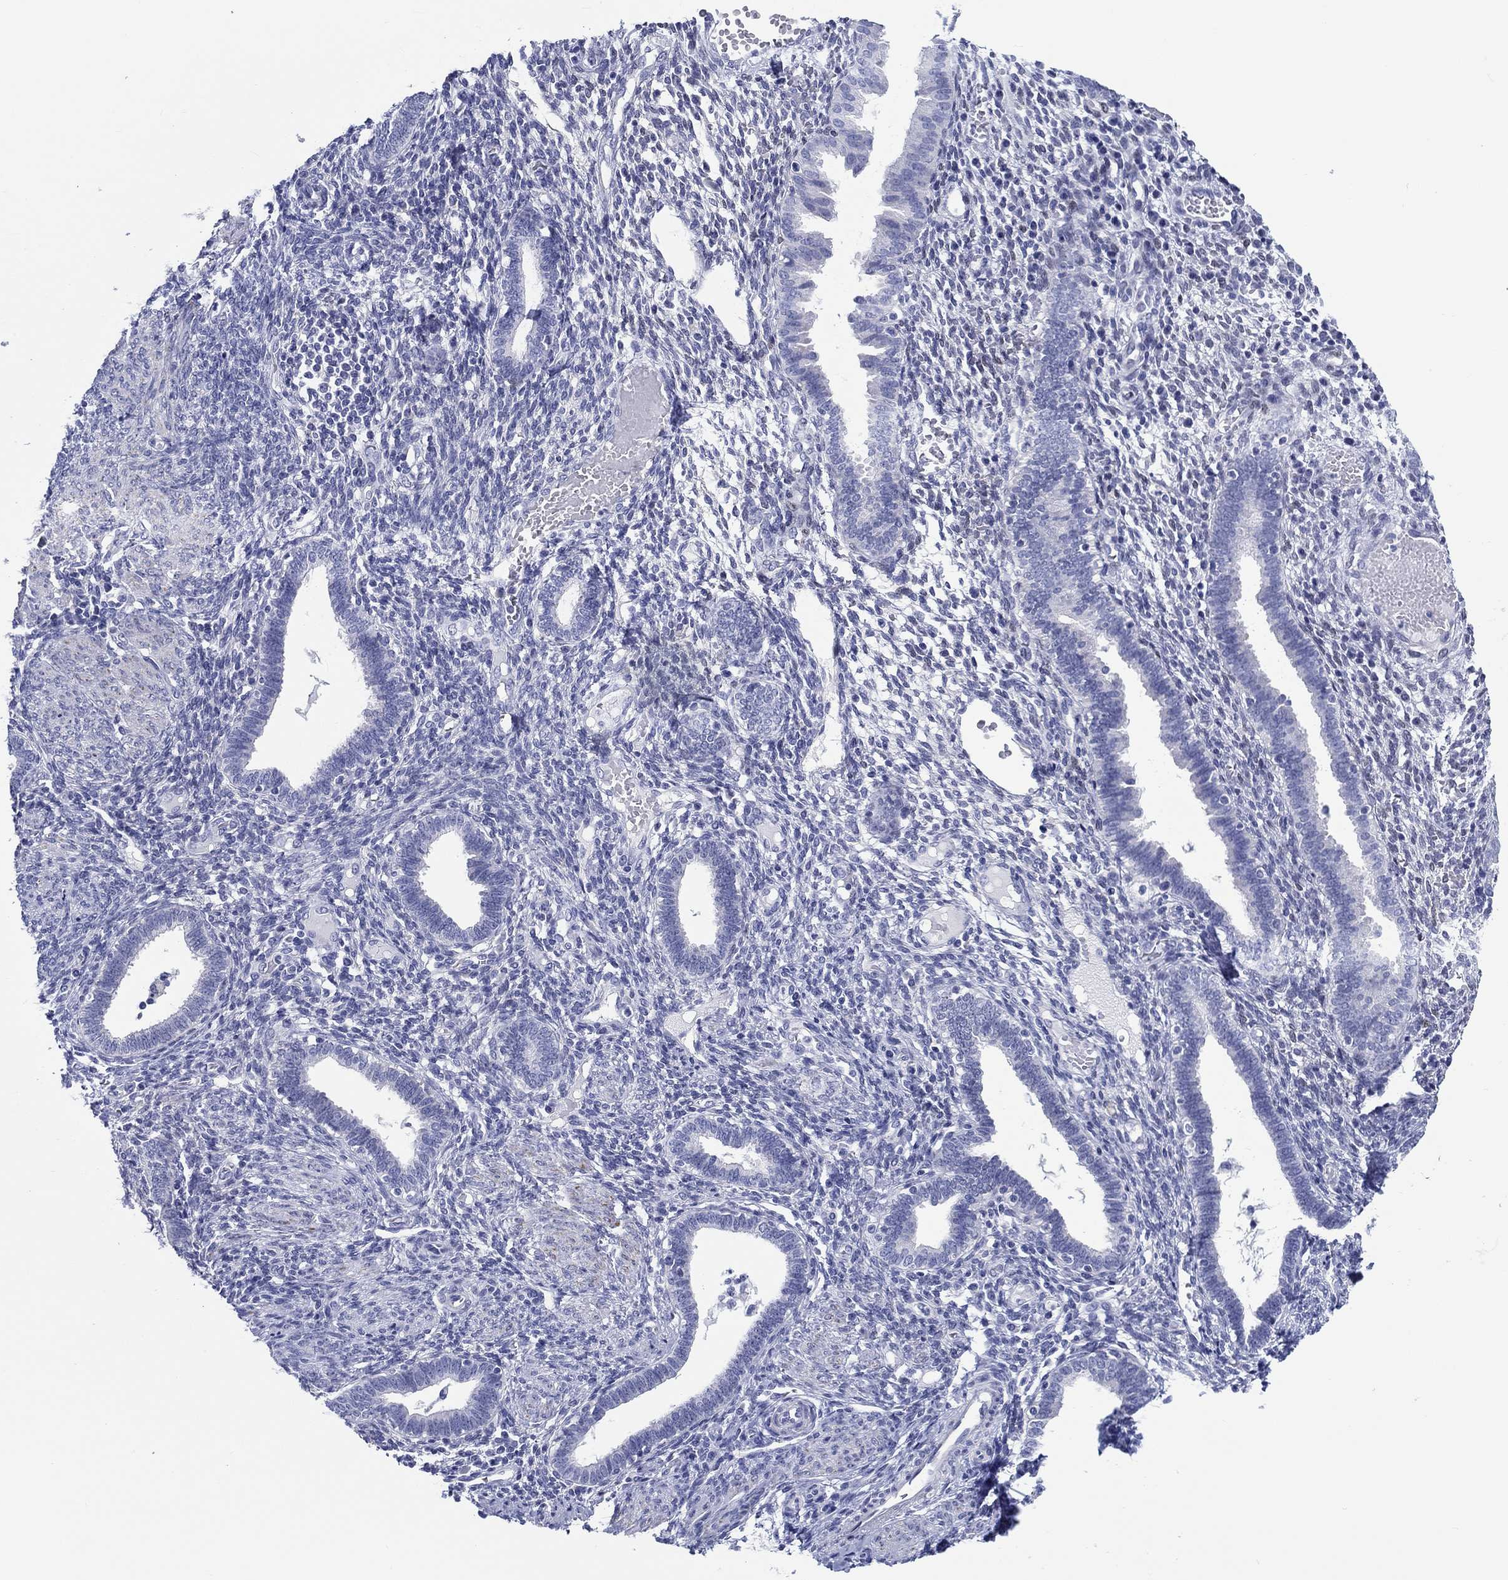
{"staining": {"intensity": "negative", "quantity": "none", "location": "none"}, "tissue": "endometrium", "cell_type": "Cells in endometrial stroma", "image_type": "normal", "snomed": [{"axis": "morphology", "description": "Normal tissue, NOS"}, {"axis": "topography", "description": "Endometrium"}], "caption": "Immunohistochemical staining of unremarkable human endometrium exhibits no significant expression in cells in endometrial stroma. (Immunohistochemistry (ihc), brightfield microscopy, high magnification).", "gene": "H1", "patient": {"sex": "female", "age": 42}}